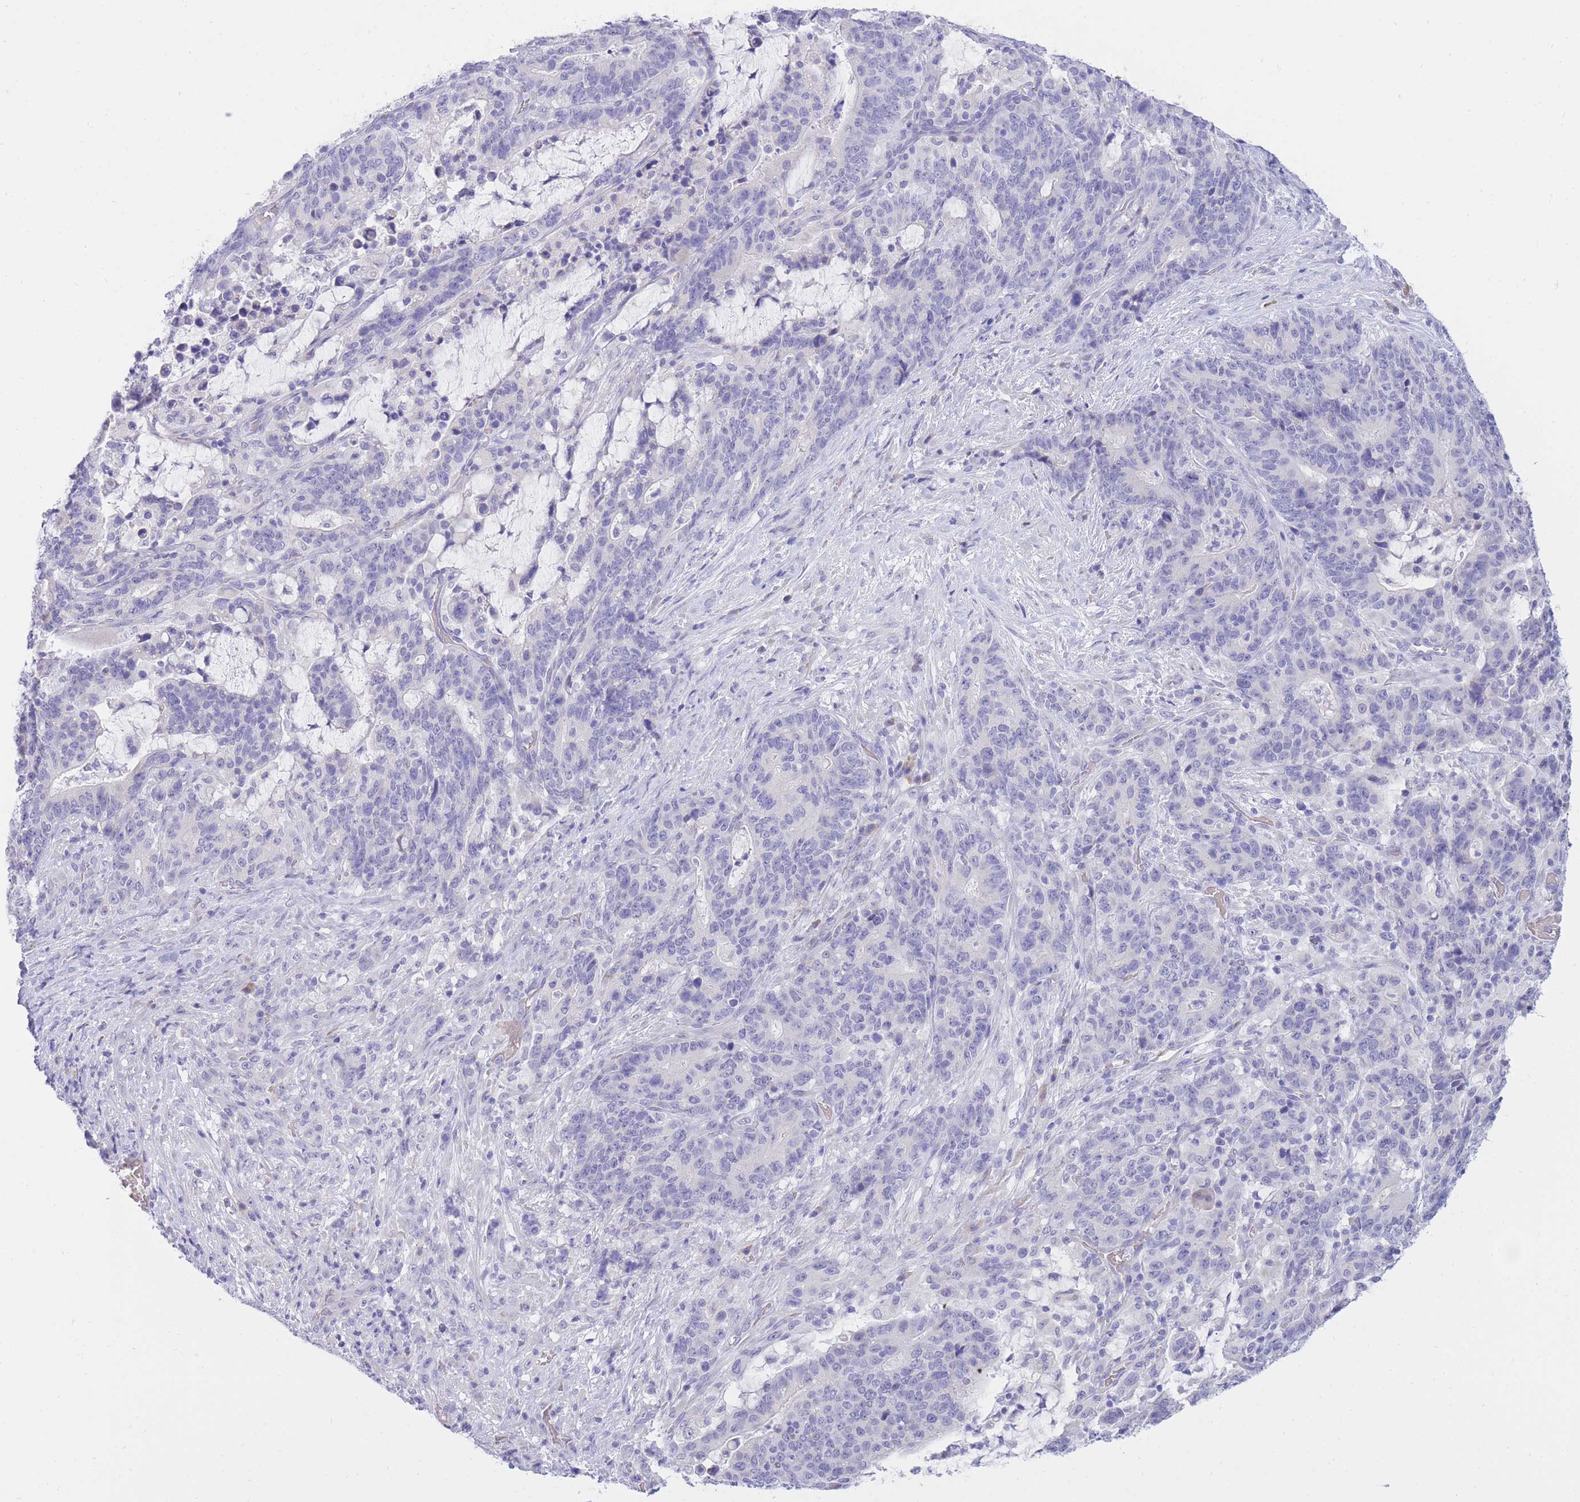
{"staining": {"intensity": "negative", "quantity": "none", "location": "none"}, "tissue": "stomach cancer", "cell_type": "Tumor cells", "image_type": "cancer", "snomed": [{"axis": "morphology", "description": "Normal tissue, NOS"}, {"axis": "morphology", "description": "Adenocarcinoma, NOS"}, {"axis": "topography", "description": "Stomach"}], "caption": "Immunohistochemistry histopathology image of neoplastic tissue: human stomach cancer stained with DAB (3,3'-diaminobenzidine) shows no significant protein positivity in tumor cells.", "gene": "SSUH2", "patient": {"sex": "female", "age": 64}}